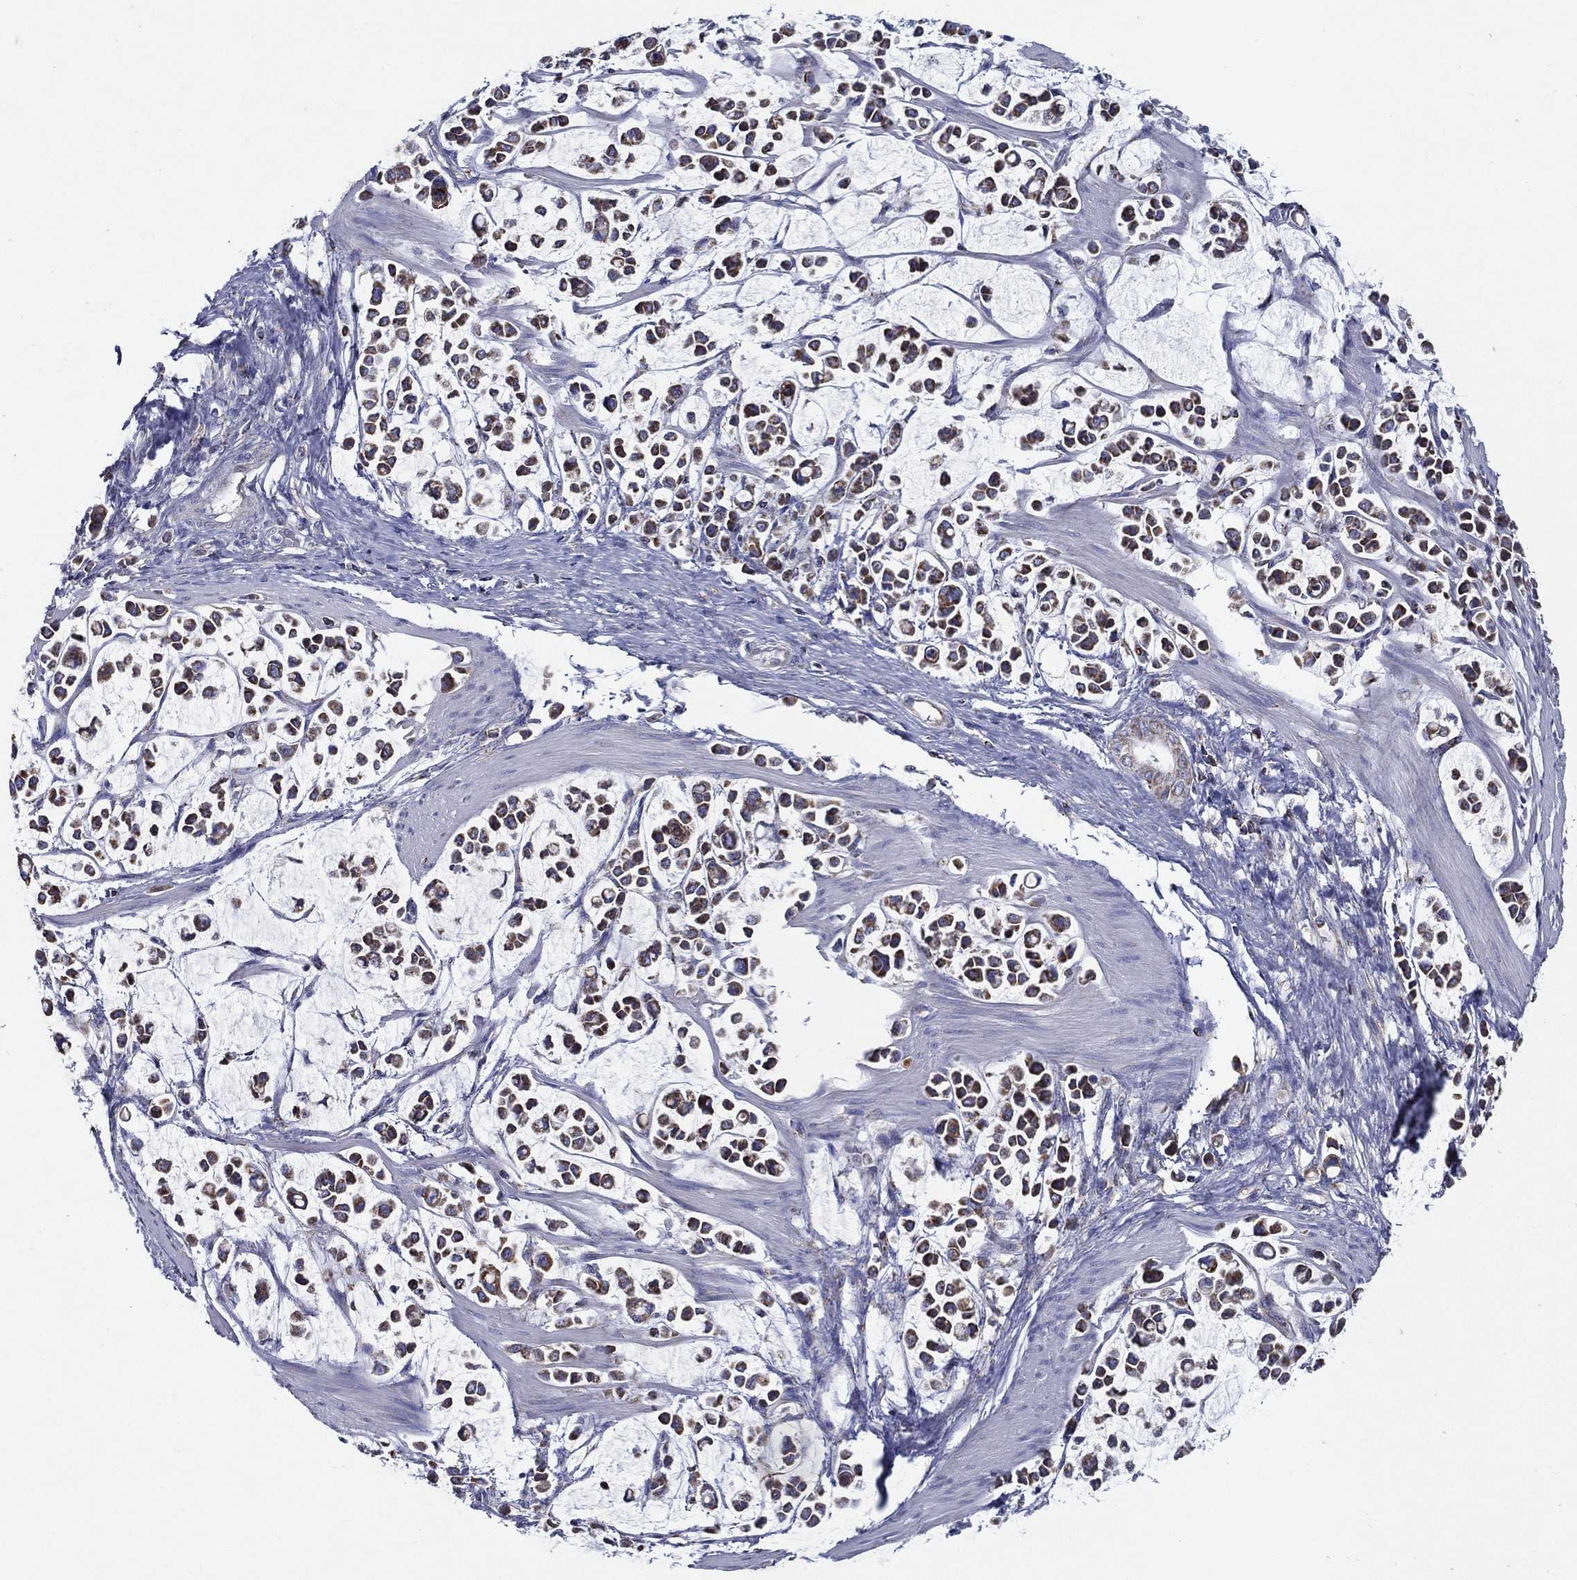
{"staining": {"intensity": "moderate", "quantity": "25%-75%", "location": "cytoplasmic/membranous"}, "tissue": "stomach cancer", "cell_type": "Tumor cells", "image_type": "cancer", "snomed": [{"axis": "morphology", "description": "Adenocarcinoma, NOS"}, {"axis": "topography", "description": "Stomach"}], "caption": "An image of human adenocarcinoma (stomach) stained for a protein reveals moderate cytoplasmic/membranous brown staining in tumor cells.", "gene": "SFXN1", "patient": {"sex": "male", "age": 82}}